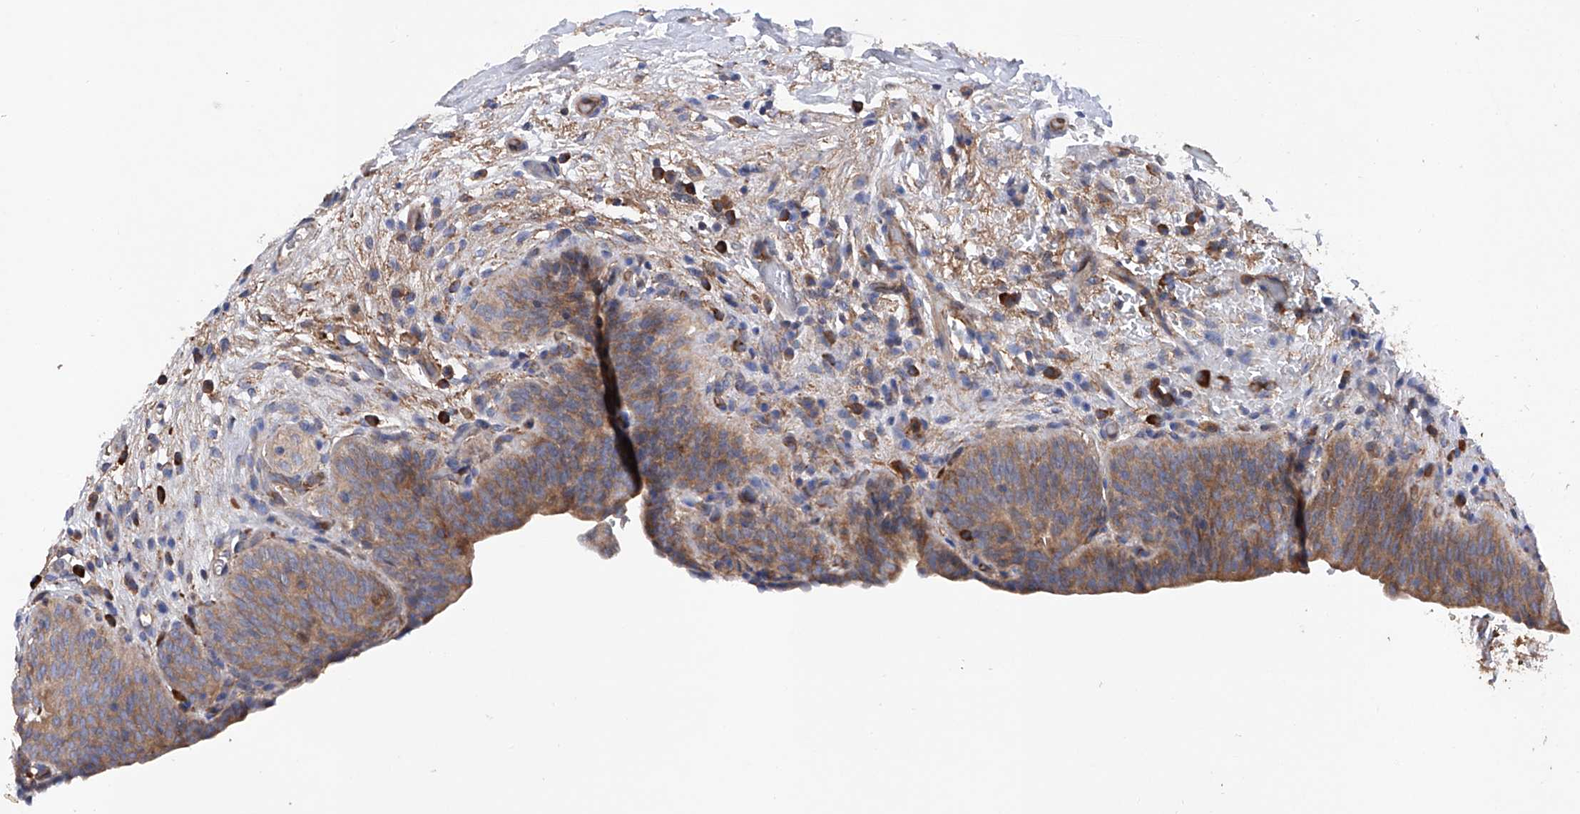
{"staining": {"intensity": "moderate", "quantity": ">75%", "location": "cytoplasmic/membranous"}, "tissue": "urinary bladder", "cell_type": "Urothelial cells", "image_type": "normal", "snomed": [{"axis": "morphology", "description": "Normal tissue, NOS"}, {"axis": "topography", "description": "Urinary bladder"}], "caption": "The histopathology image reveals immunohistochemical staining of normal urinary bladder. There is moderate cytoplasmic/membranous expression is identified in about >75% of urothelial cells. (DAB (3,3'-diaminobenzidine) IHC with brightfield microscopy, high magnification).", "gene": "INPP5B", "patient": {"sex": "male", "age": 83}}